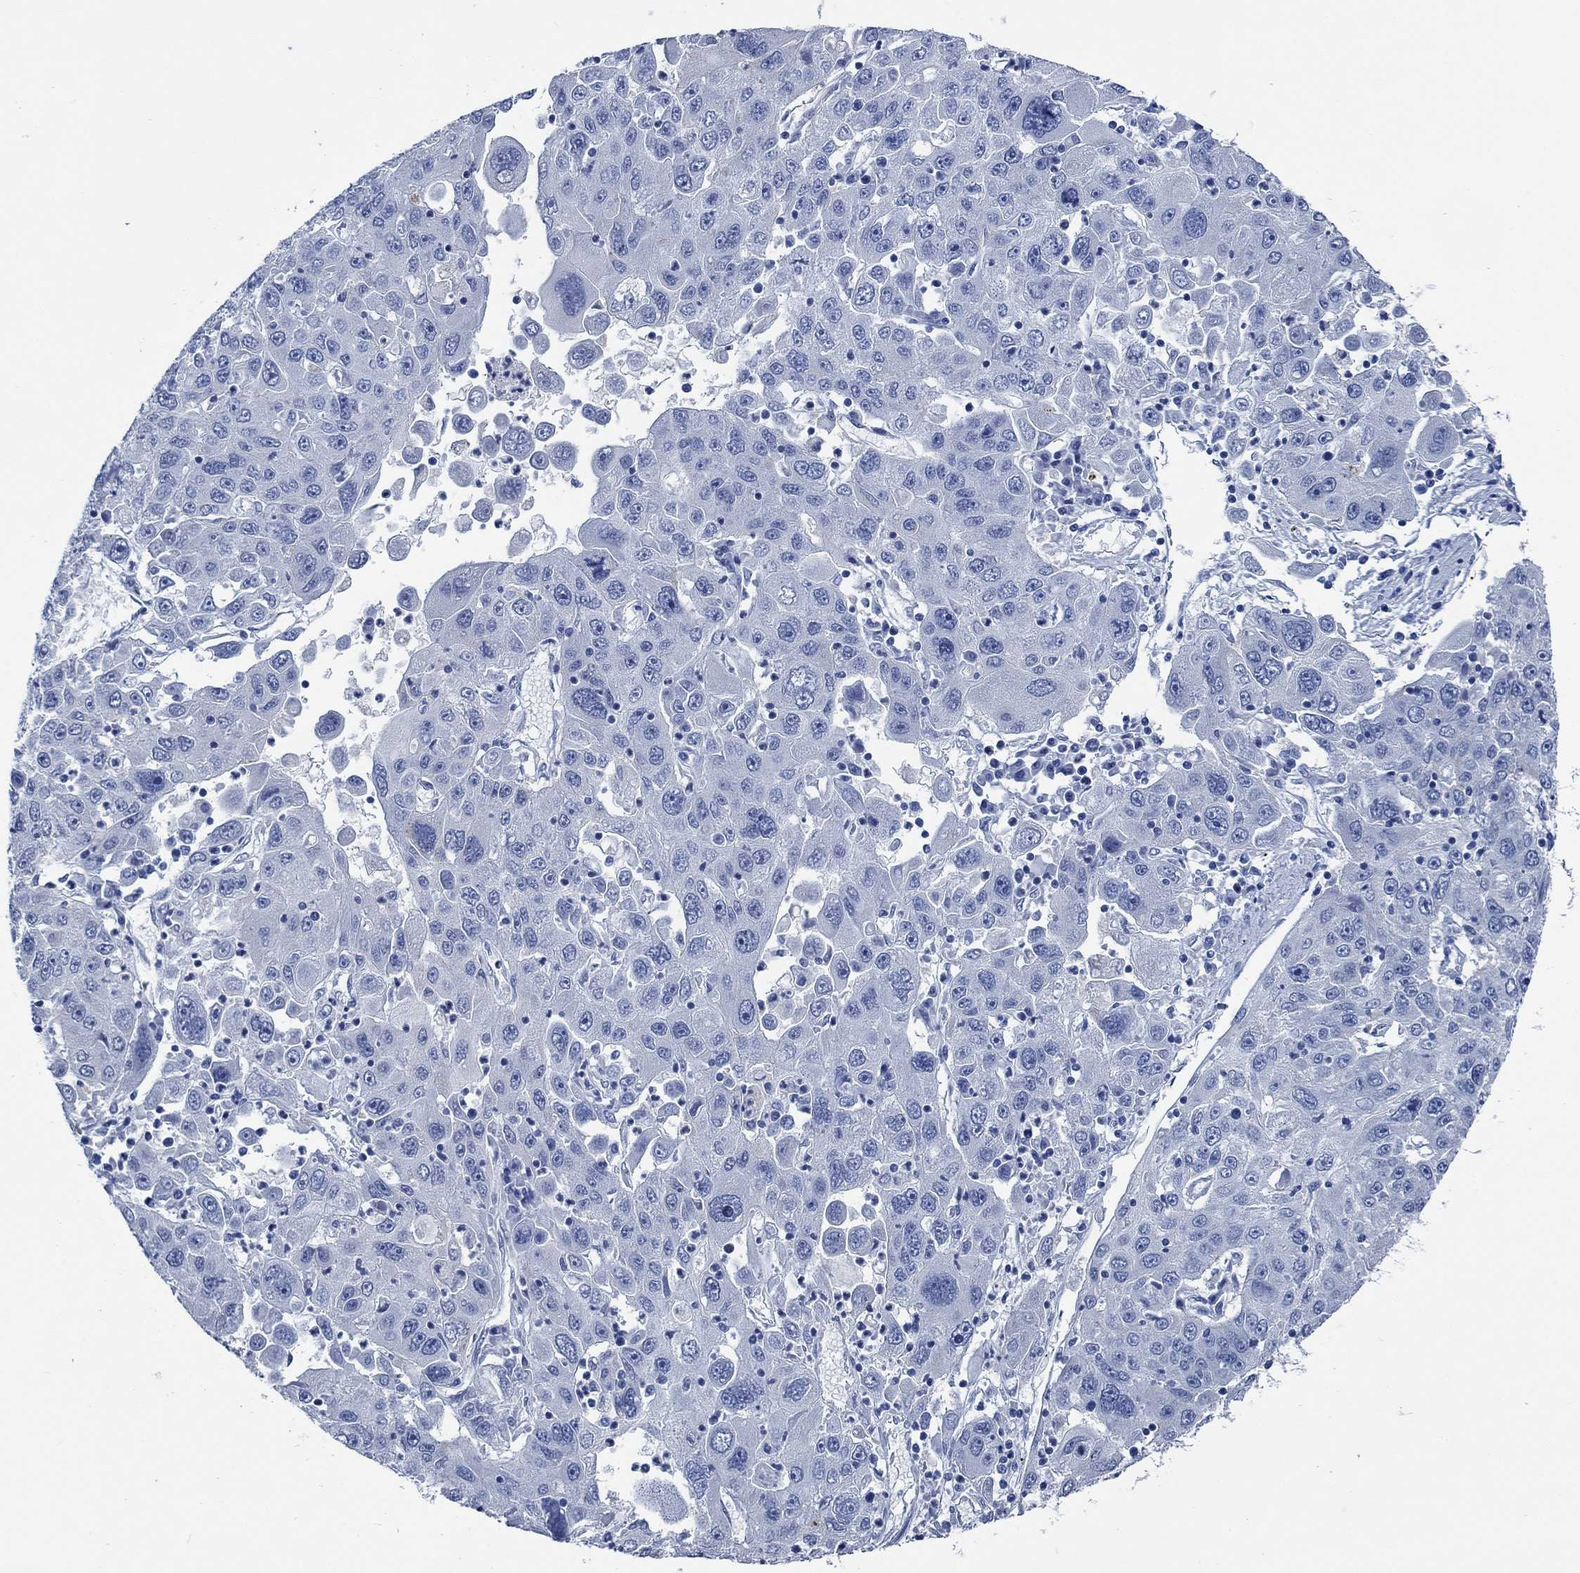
{"staining": {"intensity": "negative", "quantity": "none", "location": "none"}, "tissue": "stomach cancer", "cell_type": "Tumor cells", "image_type": "cancer", "snomed": [{"axis": "morphology", "description": "Adenocarcinoma, NOS"}, {"axis": "topography", "description": "Stomach"}], "caption": "Tumor cells are negative for brown protein staining in stomach cancer.", "gene": "SVEP1", "patient": {"sex": "male", "age": 56}}